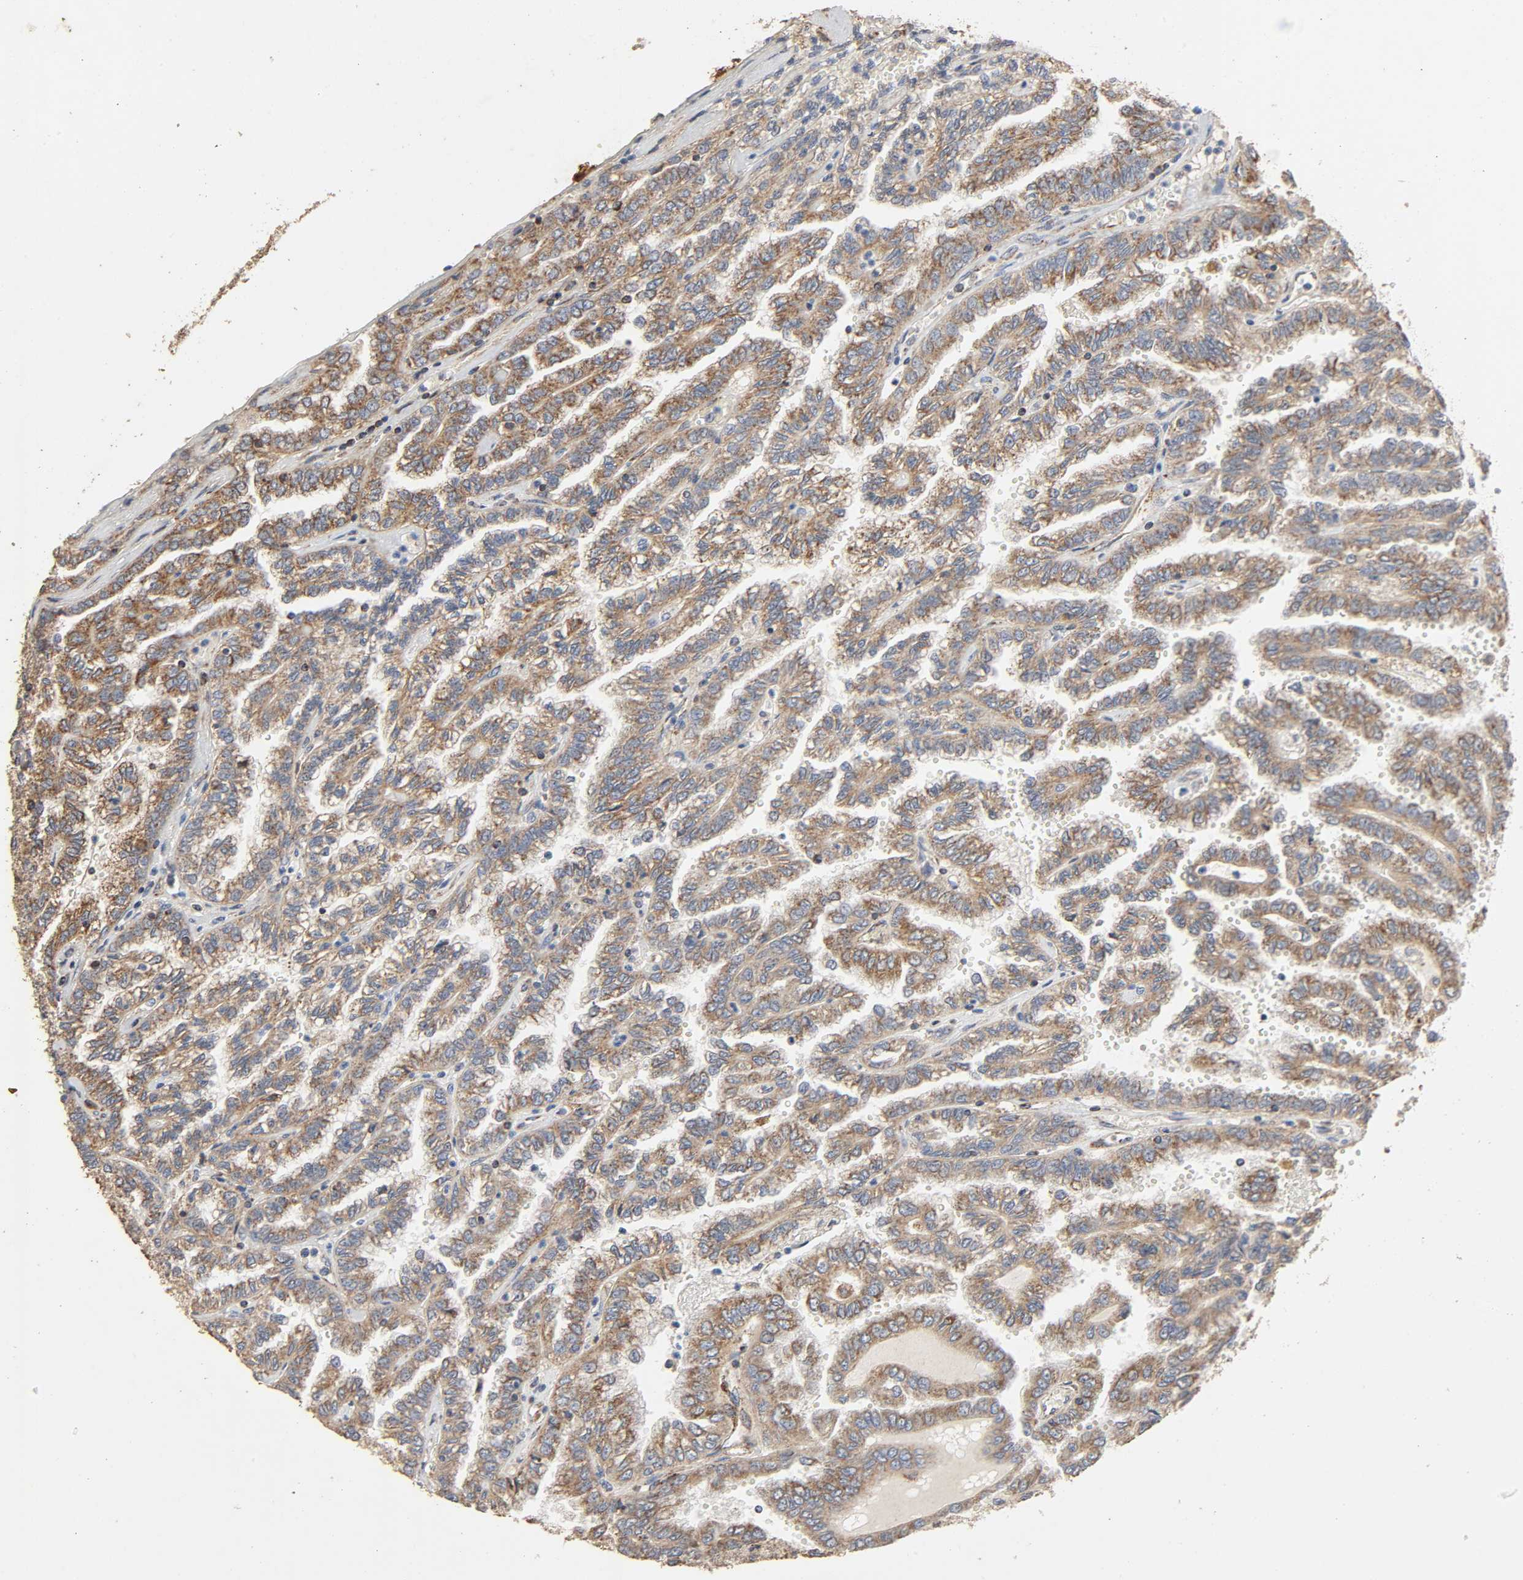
{"staining": {"intensity": "moderate", "quantity": ">75%", "location": "cytoplasmic/membranous"}, "tissue": "renal cancer", "cell_type": "Tumor cells", "image_type": "cancer", "snomed": [{"axis": "morphology", "description": "Inflammation, NOS"}, {"axis": "morphology", "description": "Adenocarcinoma, NOS"}, {"axis": "topography", "description": "Kidney"}], "caption": "Tumor cells demonstrate medium levels of moderate cytoplasmic/membranous expression in approximately >75% of cells in adenocarcinoma (renal). (Stains: DAB in brown, nuclei in blue, Microscopy: brightfield microscopy at high magnification).", "gene": "NDUFS3", "patient": {"sex": "male", "age": 68}}